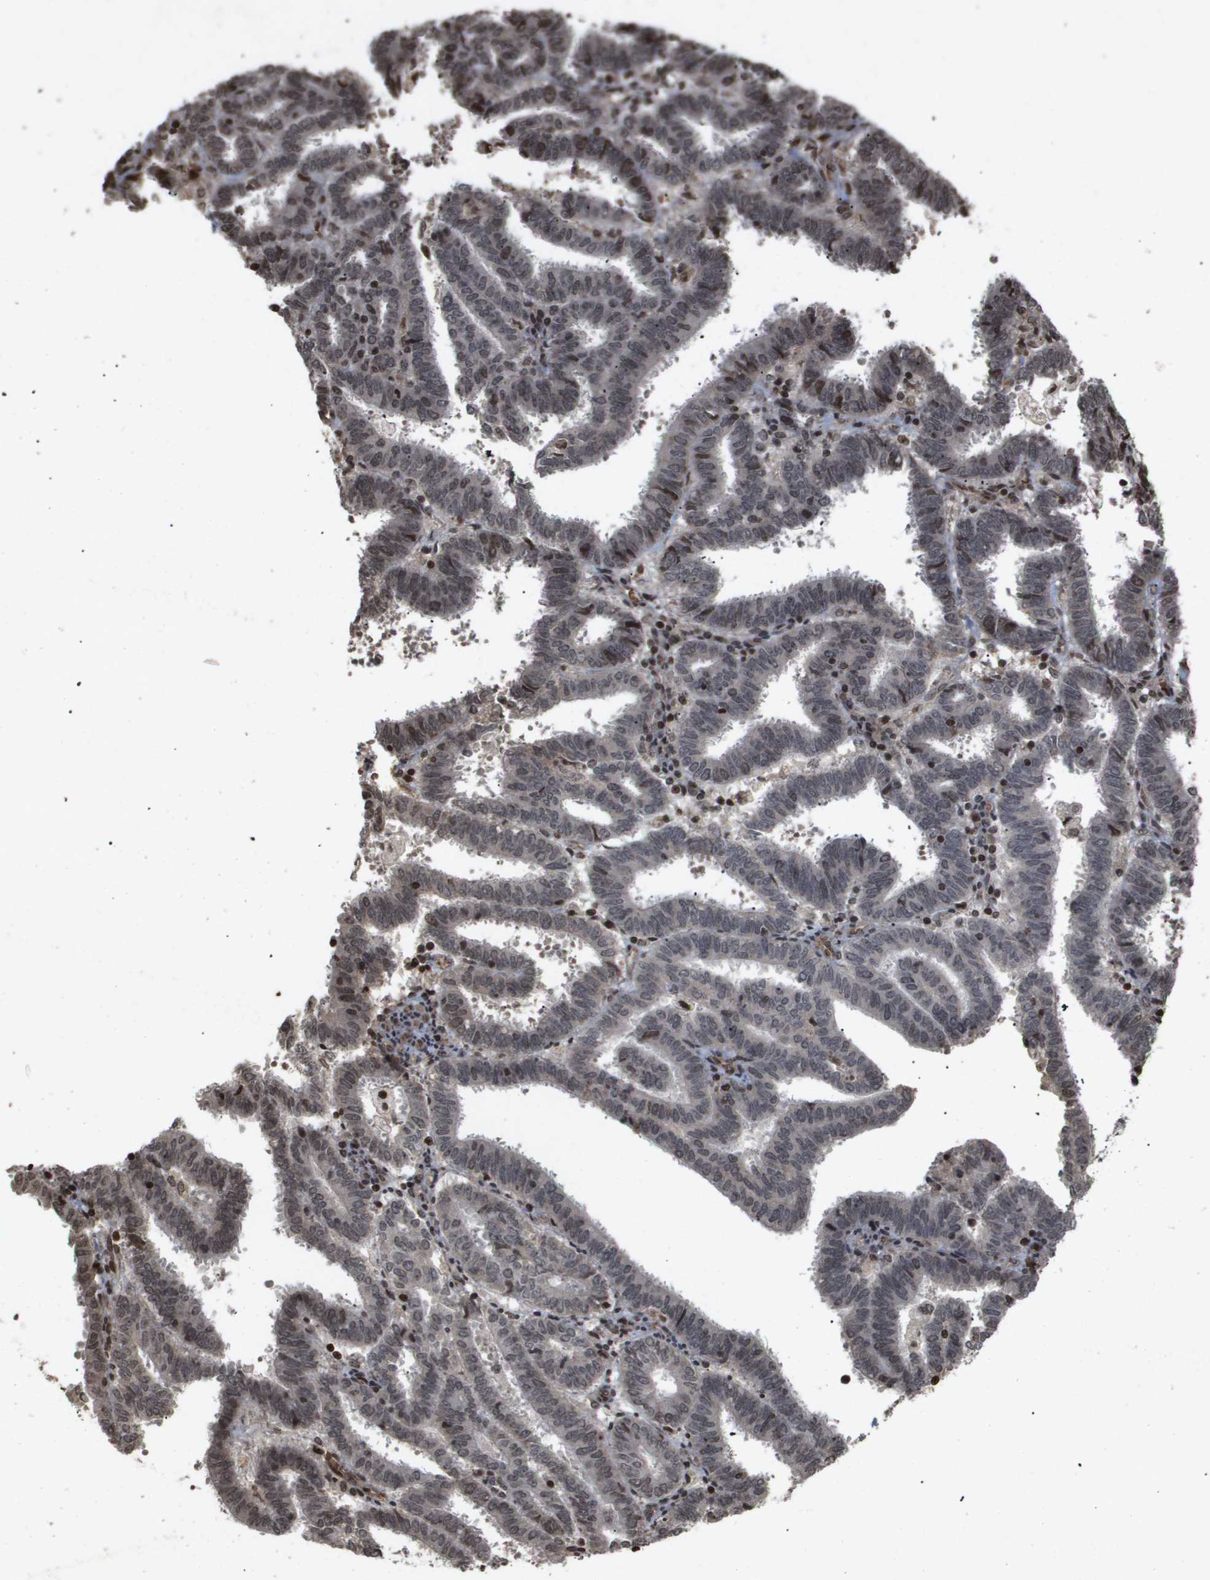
{"staining": {"intensity": "moderate", "quantity": "<25%", "location": "nuclear"}, "tissue": "endometrial cancer", "cell_type": "Tumor cells", "image_type": "cancer", "snomed": [{"axis": "morphology", "description": "Adenocarcinoma, NOS"}, {"axis": "topography", "description": "Uterus"}], "caption": "Brown immunohistochemical staining in human endometrial adenocarcinoma exhibits moderate nuclear expression in approximately <25% of tumor cells. The staining was performed using DAB (3,3'-diaminobenzidine), with brown indicating positive protein expression. Nuclei are stained blue with hematoxylin.", "gene": "HSPA6", "patient": {"sex": "female", "age": 83}}